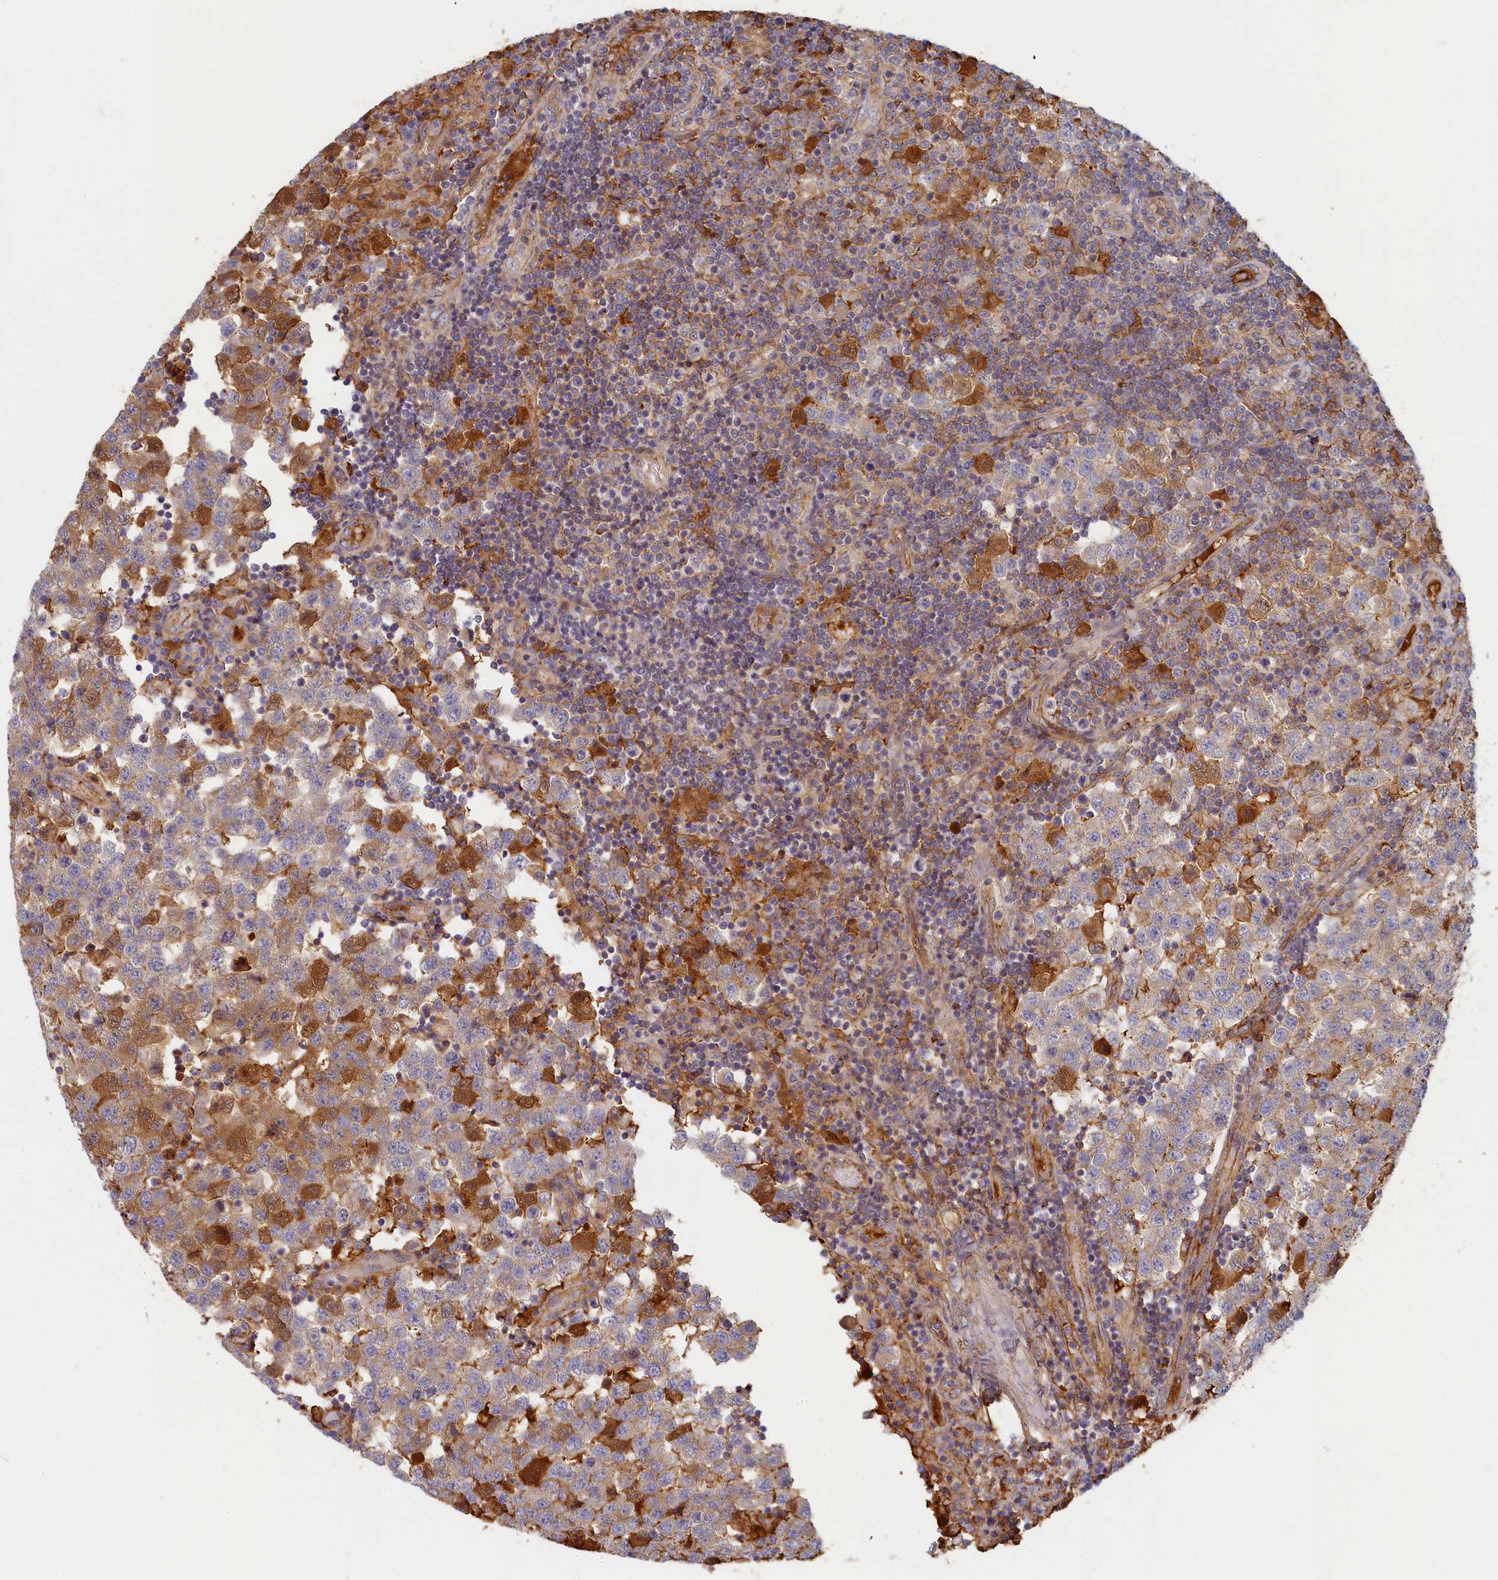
{"staining": {"intensity": "moderate", "quantity": "<25%", "location": "cytoplasmic/membranous"}, "tissue": "testis cancer", "cell_type": "Tumor cells", "image_type": "cancer", "snomed": [{"axis": "morphology", "description": "Seminoma, NOS"}, {"axis": "topography", "description": "Testis"}], "caption": "Protein expression analysis of testis cancer (seminoma) reveals moderate cytoplasmic/membranous positivity in approximately <25% of tumor cells.", "gene": "STX16", "patient": {"sex": "male", "age": 34}}